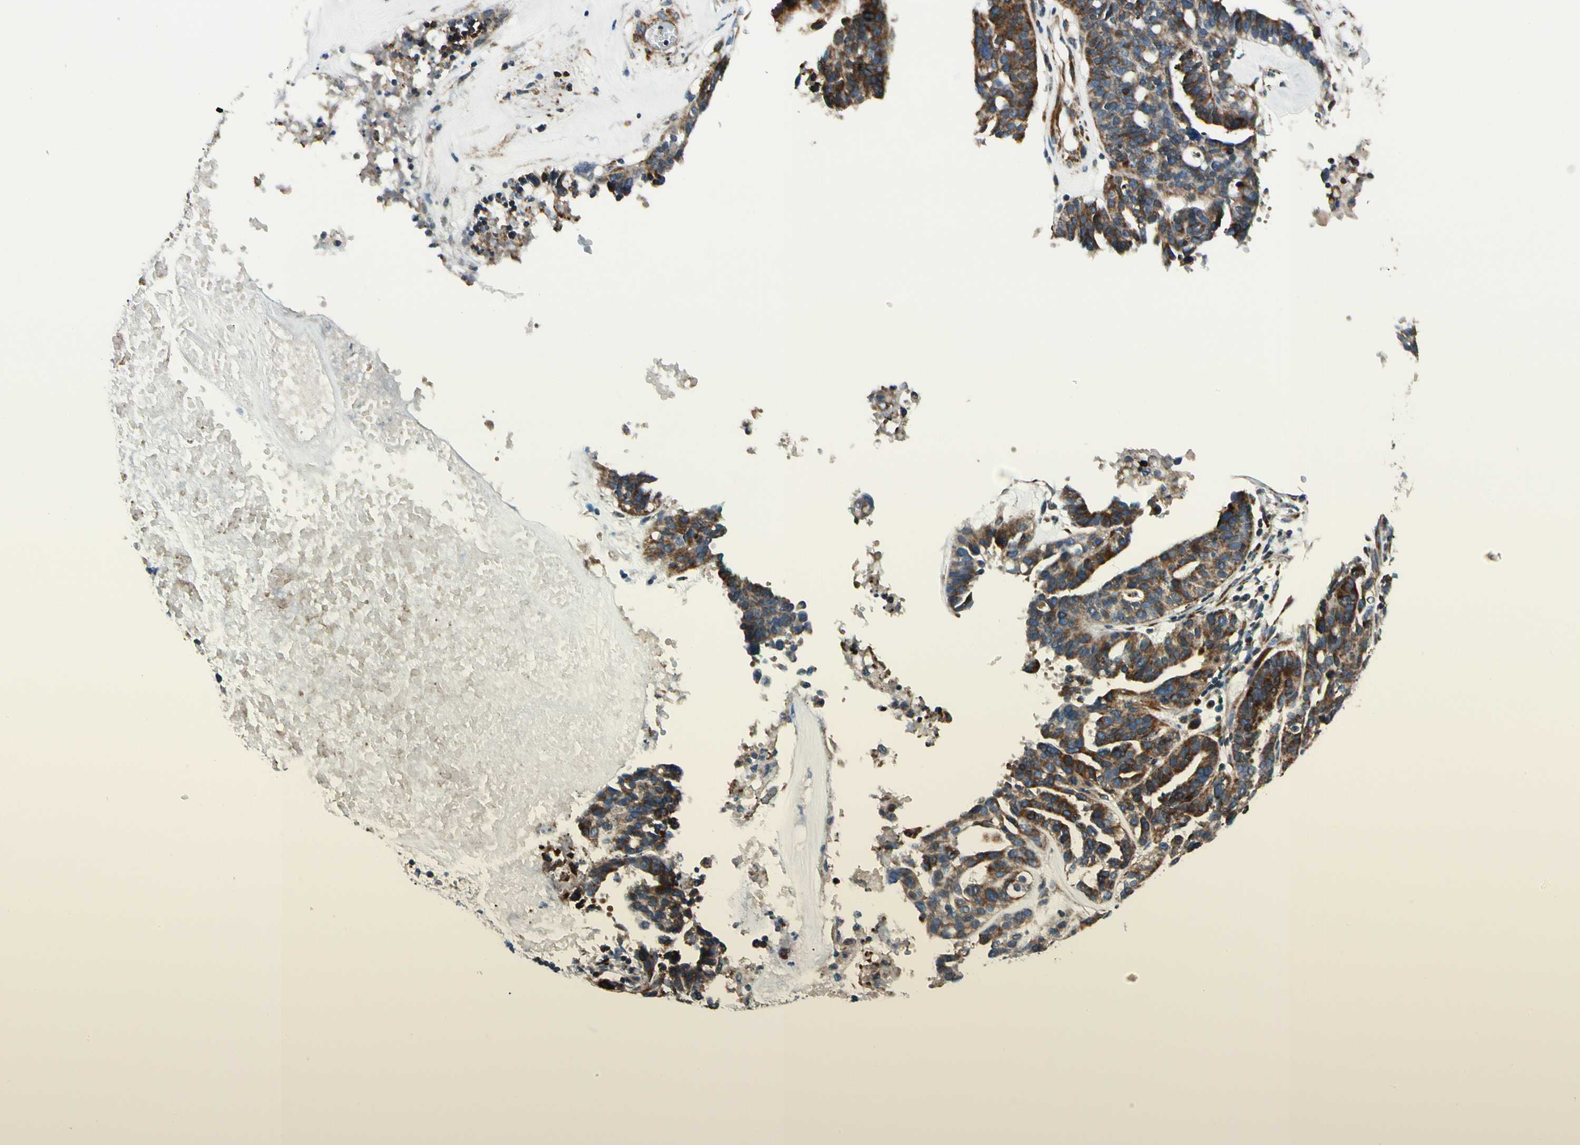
{"staining": {"intensity": "strong", "quantity": ">75%", "location": "cytoplasmic/membranous"}, "tissue": "ovarian cancer", "cell_type": "Tumor cells", "image_type": "cancer", "snomed": [{"axis": "morphology", "description": "Cystadenocarcinoma, serous, NOS"}, {"axis": "topography", "description": "Ovary"}], "caption": "The histopathology image reveals a brown stain indicating the presence of a protein in the cytoplasmic/membranous of tumor cells in ovarian cancer (serous cystadenocarcinoma). The protein of interest is stained brown, and the nuclei are stained in blue (DAB IHC with brightfield microscopy, high magnification).", "gene": "MRPL9", "patient": {"sex": "female", "age": 59}}